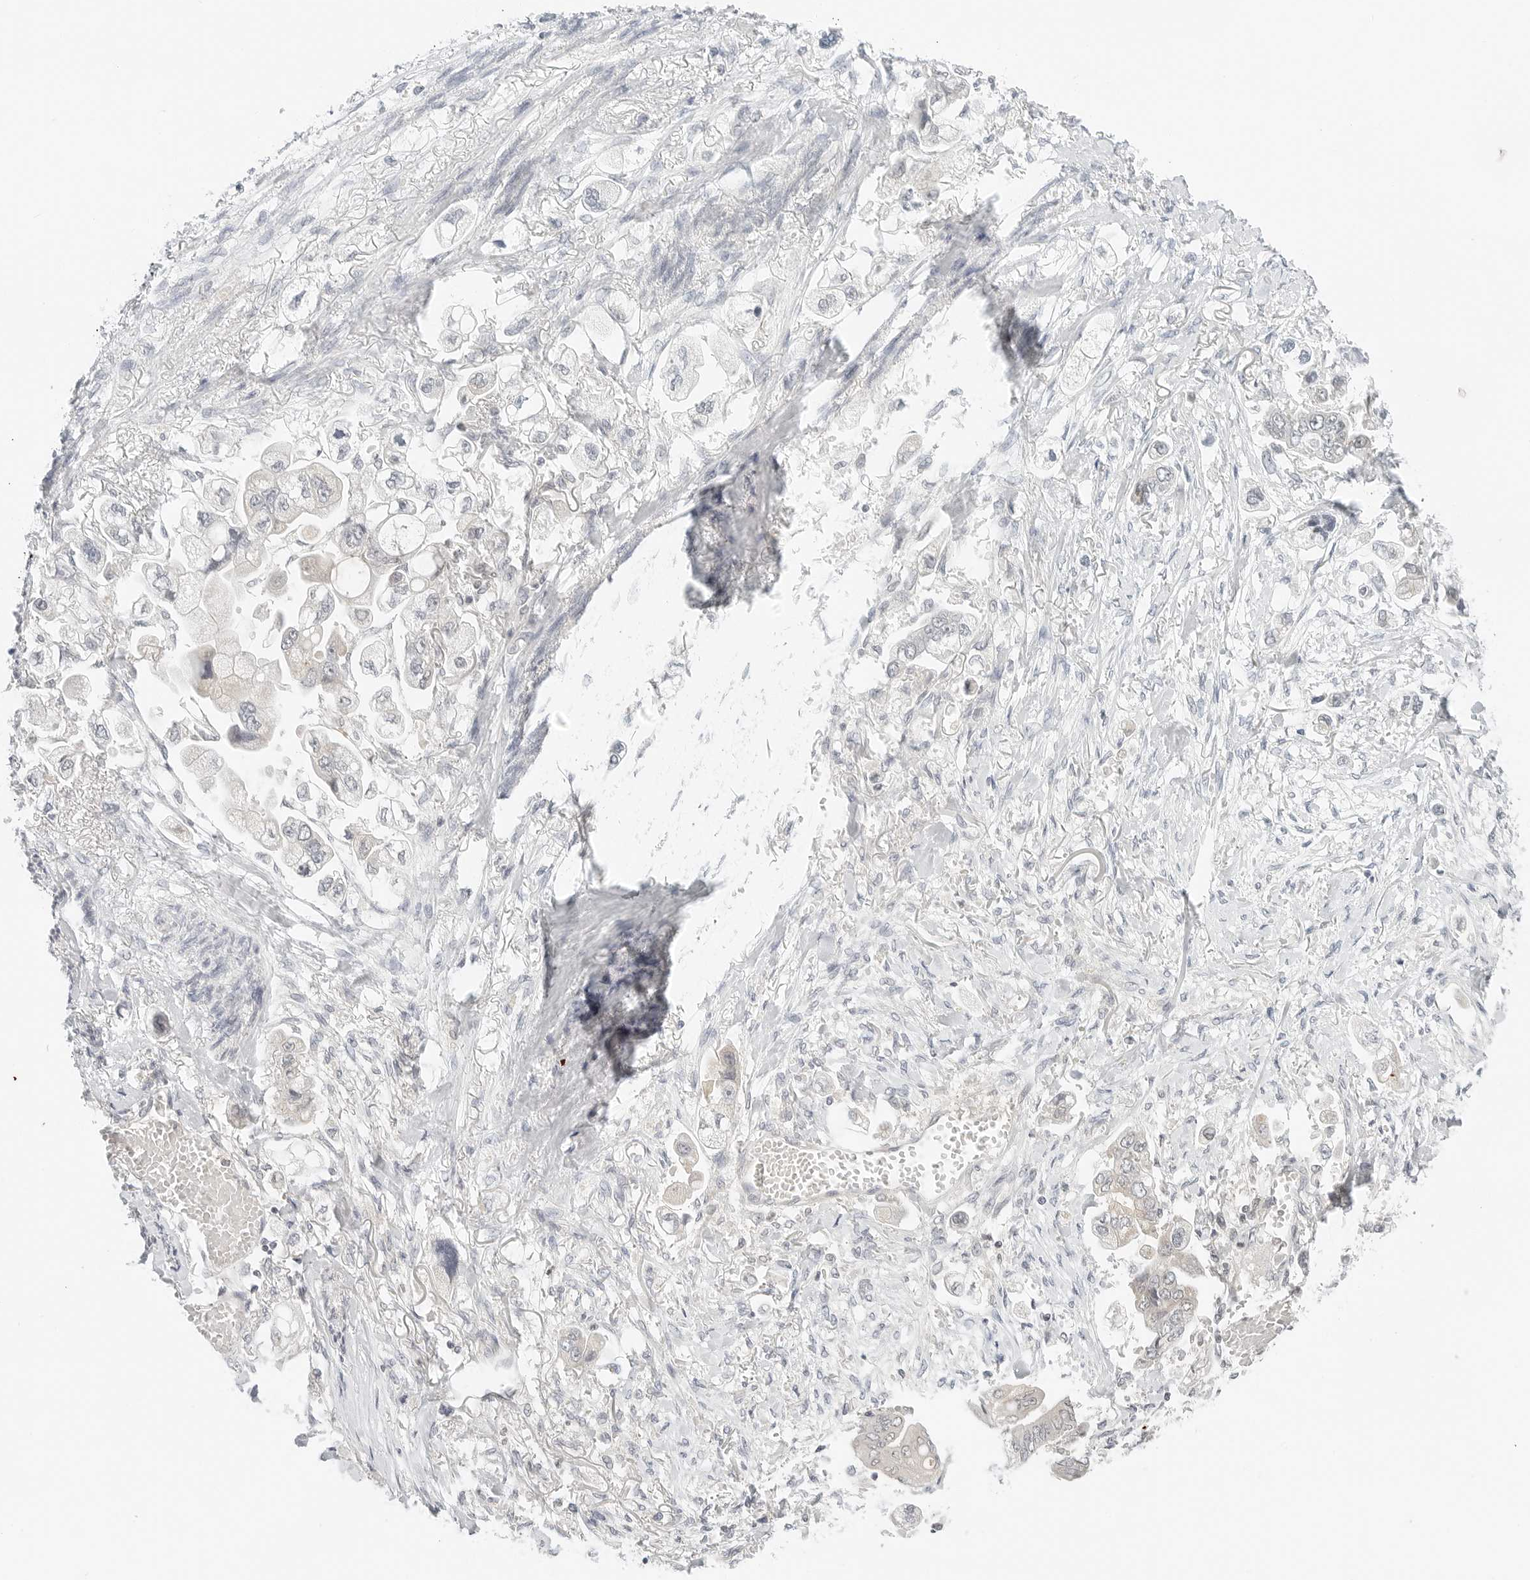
{"staining": {"intensity": "negative", "quantity": "none", "location": "none"}, "tissue": "stomach cancer", "cell_type": "Tumor cells", "image_type": "cancer", "snomed": [{"axis": "morphology", "description": "Adenocarcinoma, NOS"}, {"axis": "topography", "description": "Stomach"}], "caption": "A micrograph of adenocarcinoma (stomach) stained for a protein reveals no brown staining in tumor cells. Brightfield microscopy of immunohistochemistry (IHC) stained with DAB (3,3'-diaminobenzidine) (brown) and hematoxylin (blue), captured at high magnification.", "gene": "IQCC", "patient": {"sex": "male", "age": 62}}